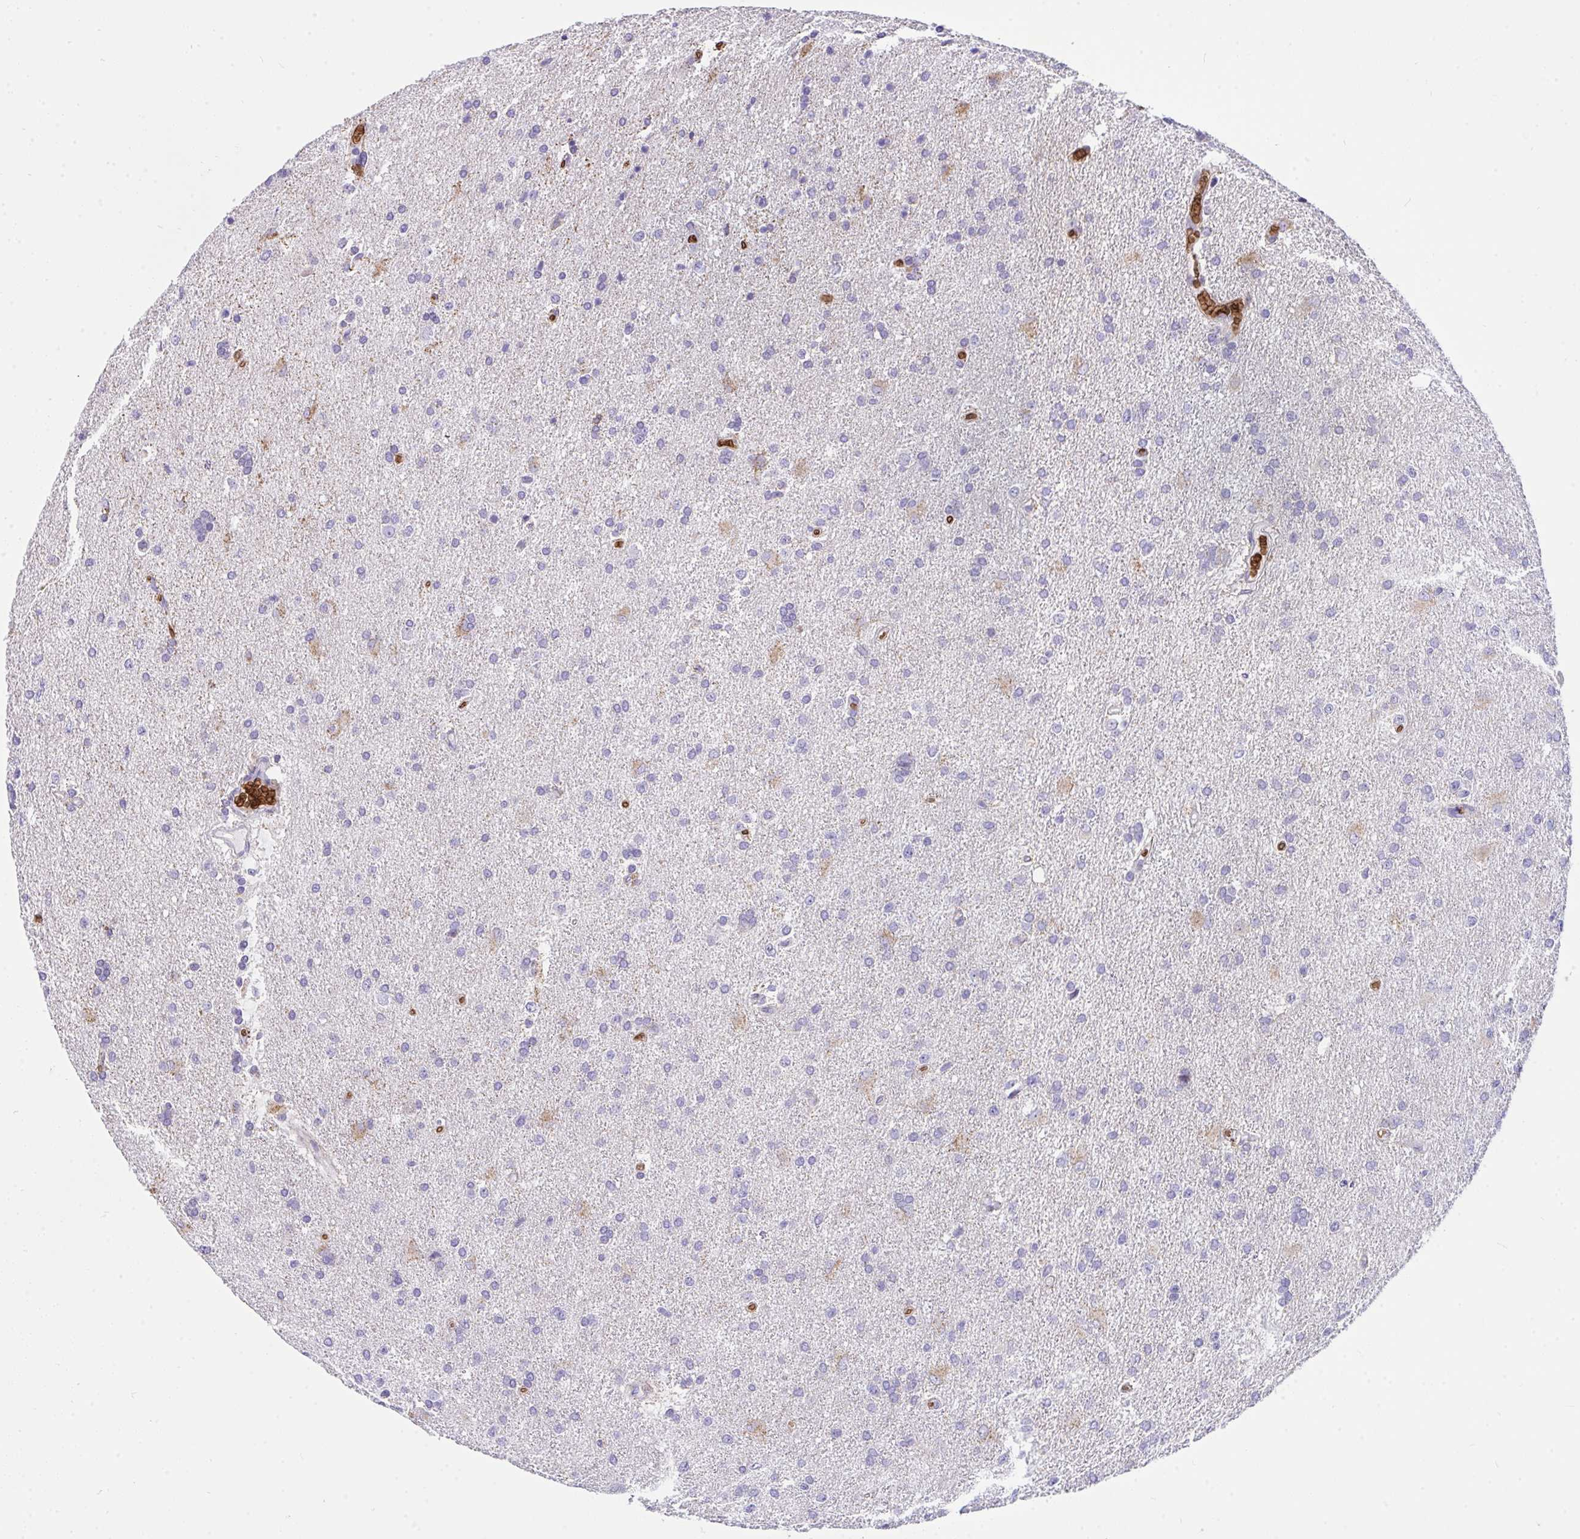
{"staining": {"intensity": "negative", "quantity": "none", "location": "none"}, "tissue": "glioma", "cell_type": "Tumor cells", "image_type": "cancer", "snomed": [{"axis": "morphology", "description": "Glioma, malignant, High grade"}, {"axis": "topography", "description": "Brain"}], "caption": "This is an immunohistochemistry micrograph of human malignant glioma (high-grade). There is no expression in tumor cells.", "gene": "ANK1", "patient": {"sex": "male", "age": 68}}